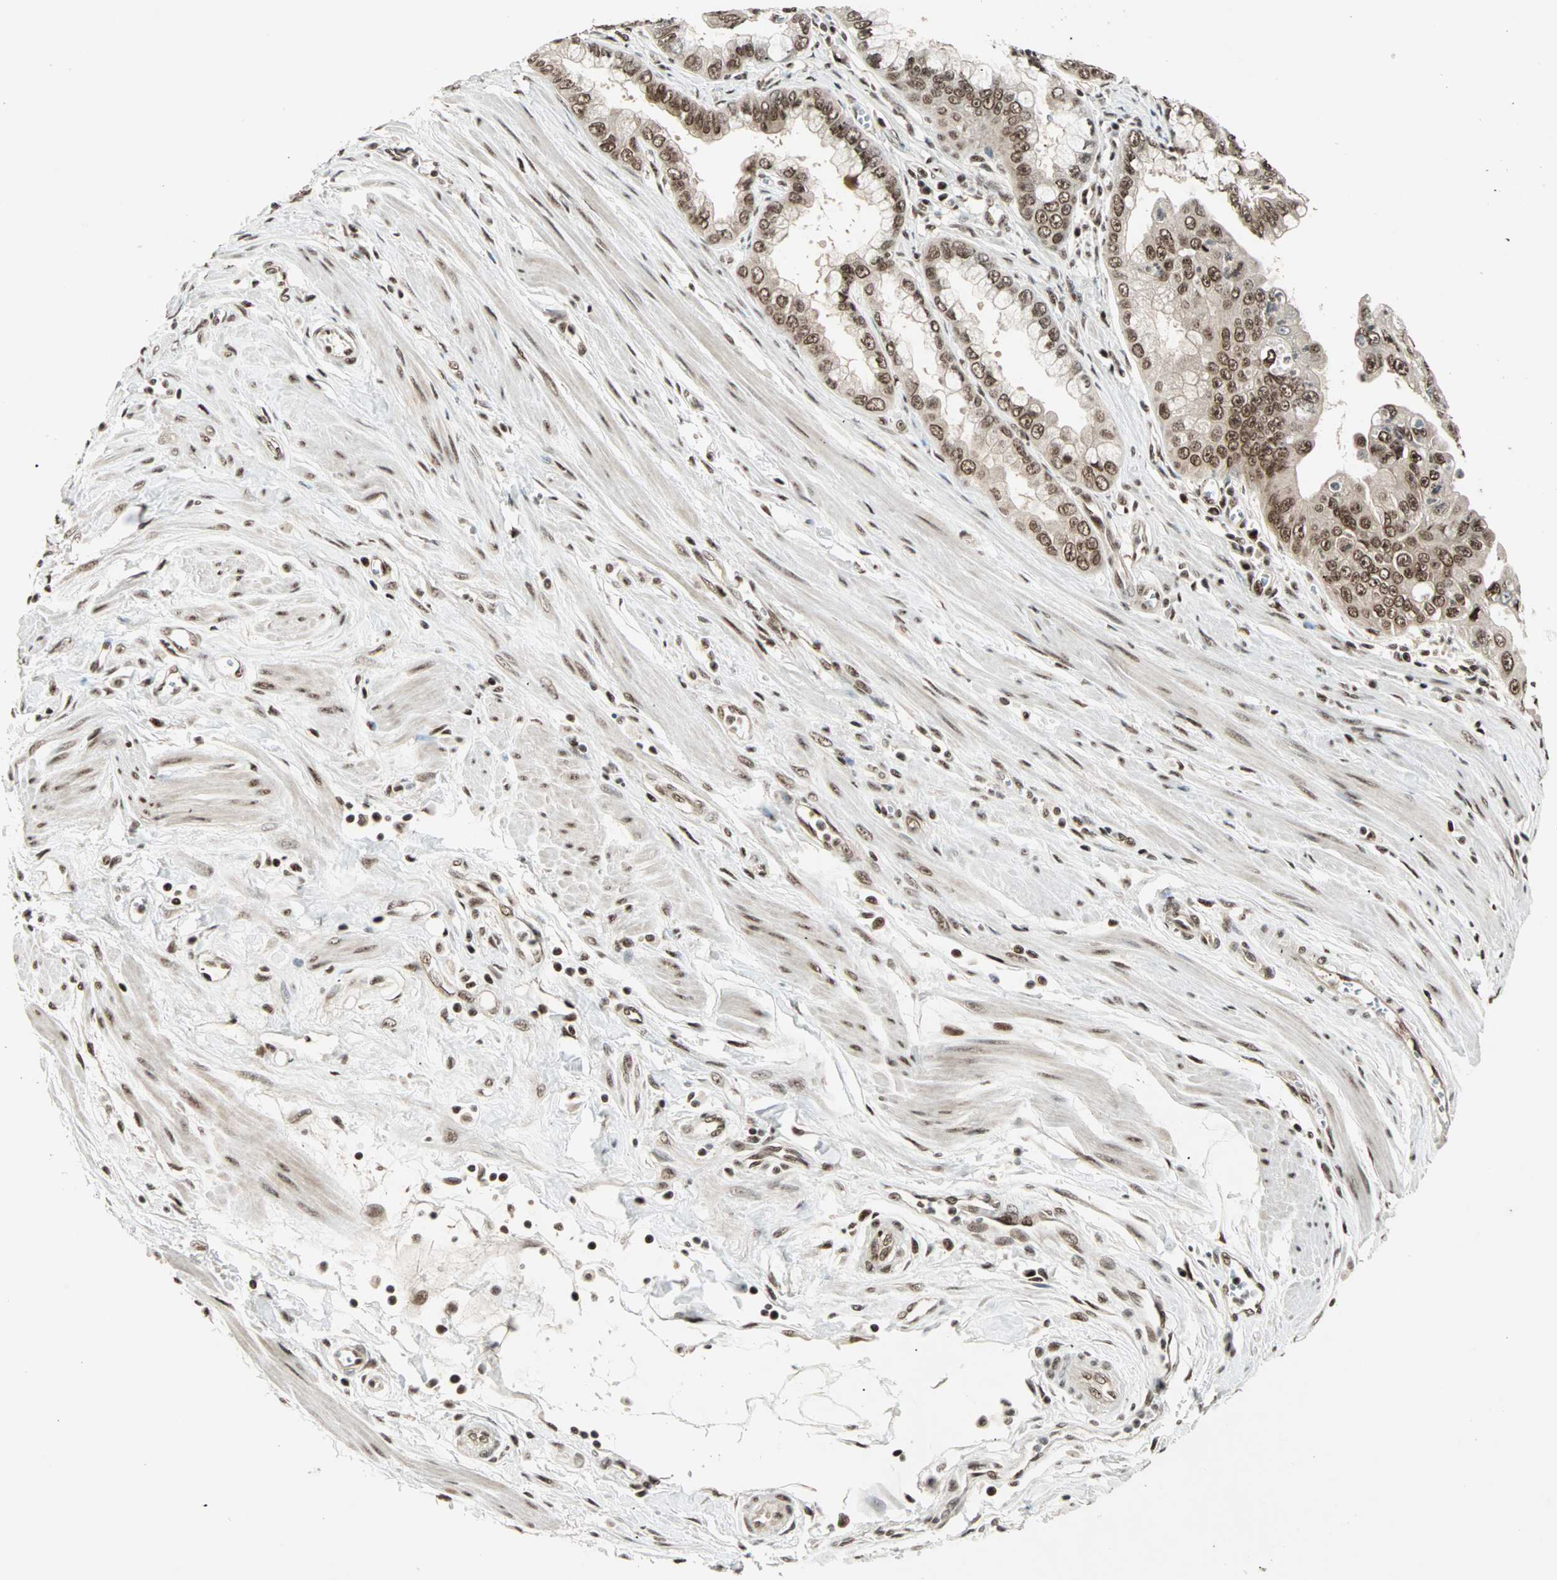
{"staining": {"intensity": "moderate", "quantity": ">75%", "location": "cytoplasmic/membranous,nuclear"}, "tissue": "pancreatic cancer", "cell_type": "Tumor cells", "image_type": "cancer", "snomed": [{"axis": "morphology", "description": "Normal tissue, NOS"}, {"axis": "topography", "description": "Lymph node"}], "caption": "Tumor cells exhibit moderate cytoplasmic/membranous and nuclear expression in approximately >75% of cells in pancreatic cancer. (Stains: DAB in brown, nuclei in blue, Microscopy: brightfield microscopy at high magnification).", "gene": "ZNF44", "patient": {"sex": "male", "age": 50}}